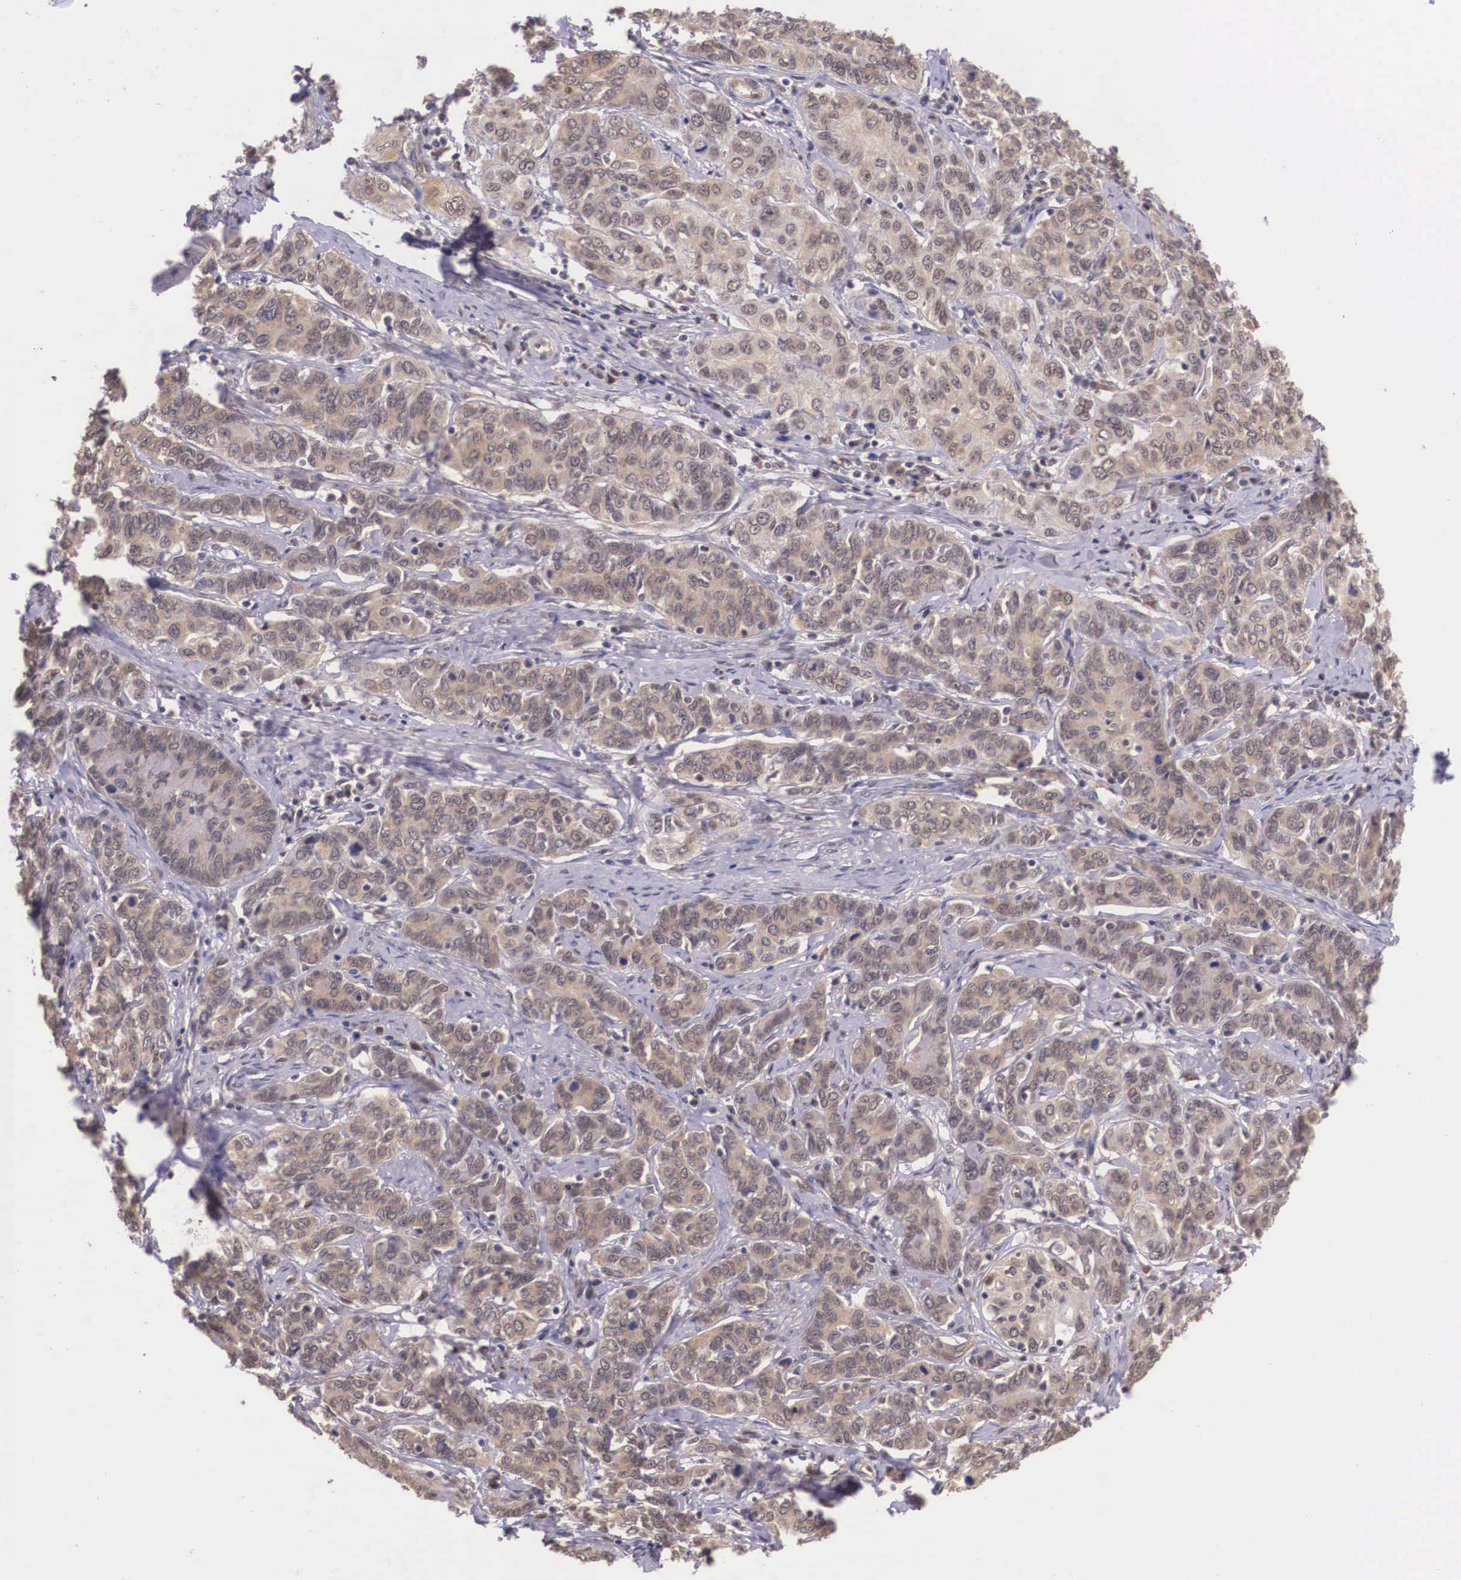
{"staining": {"intensity": "weak", "quantity": ">75%", "location": "cytoplasmic/membranous"}, "tissue": "cervical cancer", "cell_type": "Tumor cells", "image_type": "cancer", "snomed": [{"axis": "morphology", "description": "Squamous cell carcinoma, NOS"}, {"axis": "topography", "description": "Cervix"}], "caption": "This image displays immunohistochemistry staining of human cervical cancer, with low weak cytoplasmic/membranous staining in approximately >75% of tumor cells.", "gene": "VASH1", "patient": {"sex": "female", "age": 38}}